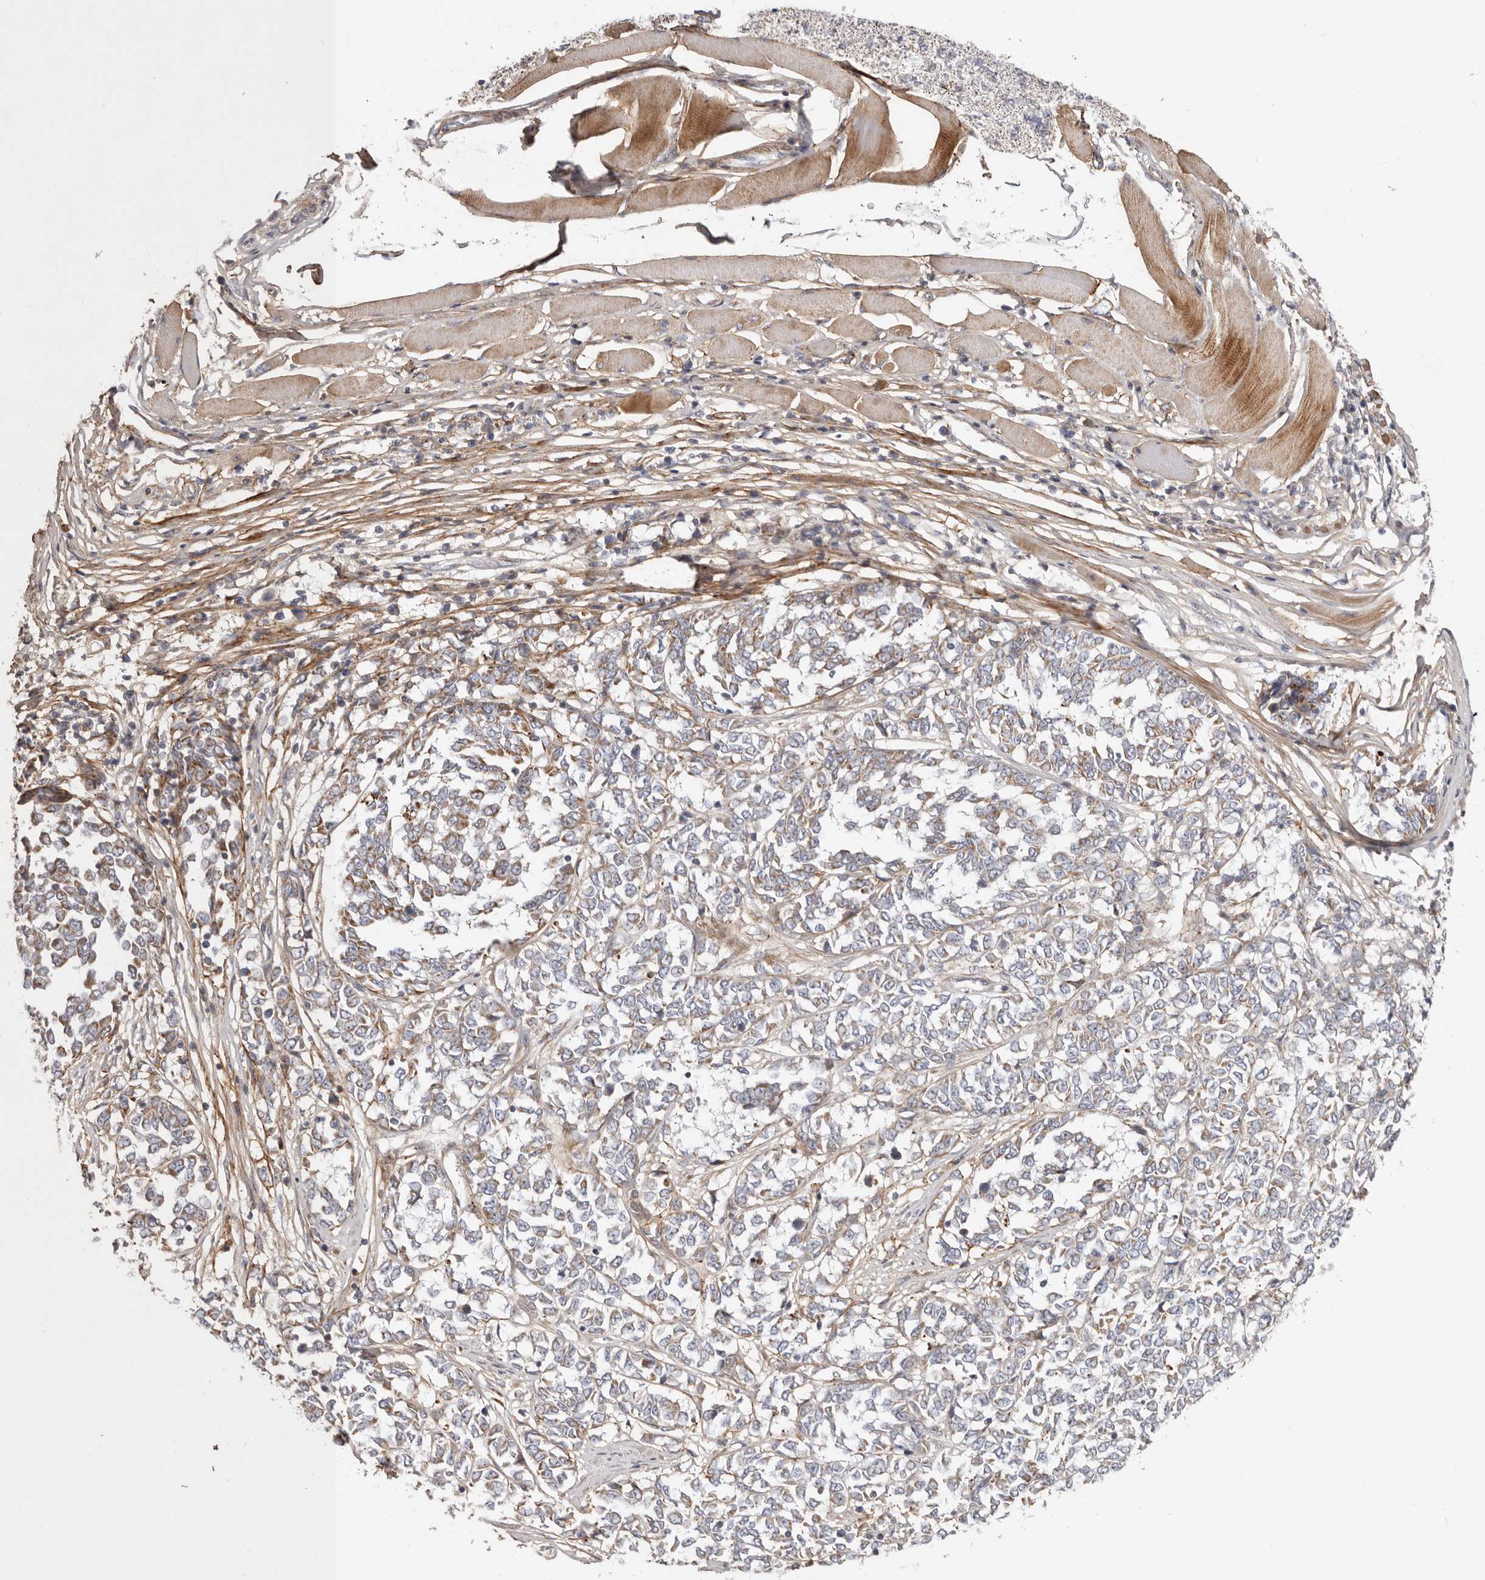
{"staining": {"intensity": "negative", "quantity": "none", "location": "none"}, "tissue": "melanoma", "cell_type": "Tumor cells", "image_type": "cancer", "snomed": [{"axis": "morphology", "description": "Malignant melanoma, NOS"}, {"axis": "topography", "description": "Skin"}], "caption": "The histopathology image demonstrates no significant expression in tumor cells of malignant melanoma. Brightfield microscopy of IHC stained with DAB (brown) and hematoxylin (blue), captured at high magnification.", "gene": "MRPS10", "patient": {"sex": "female", "age": 72}}